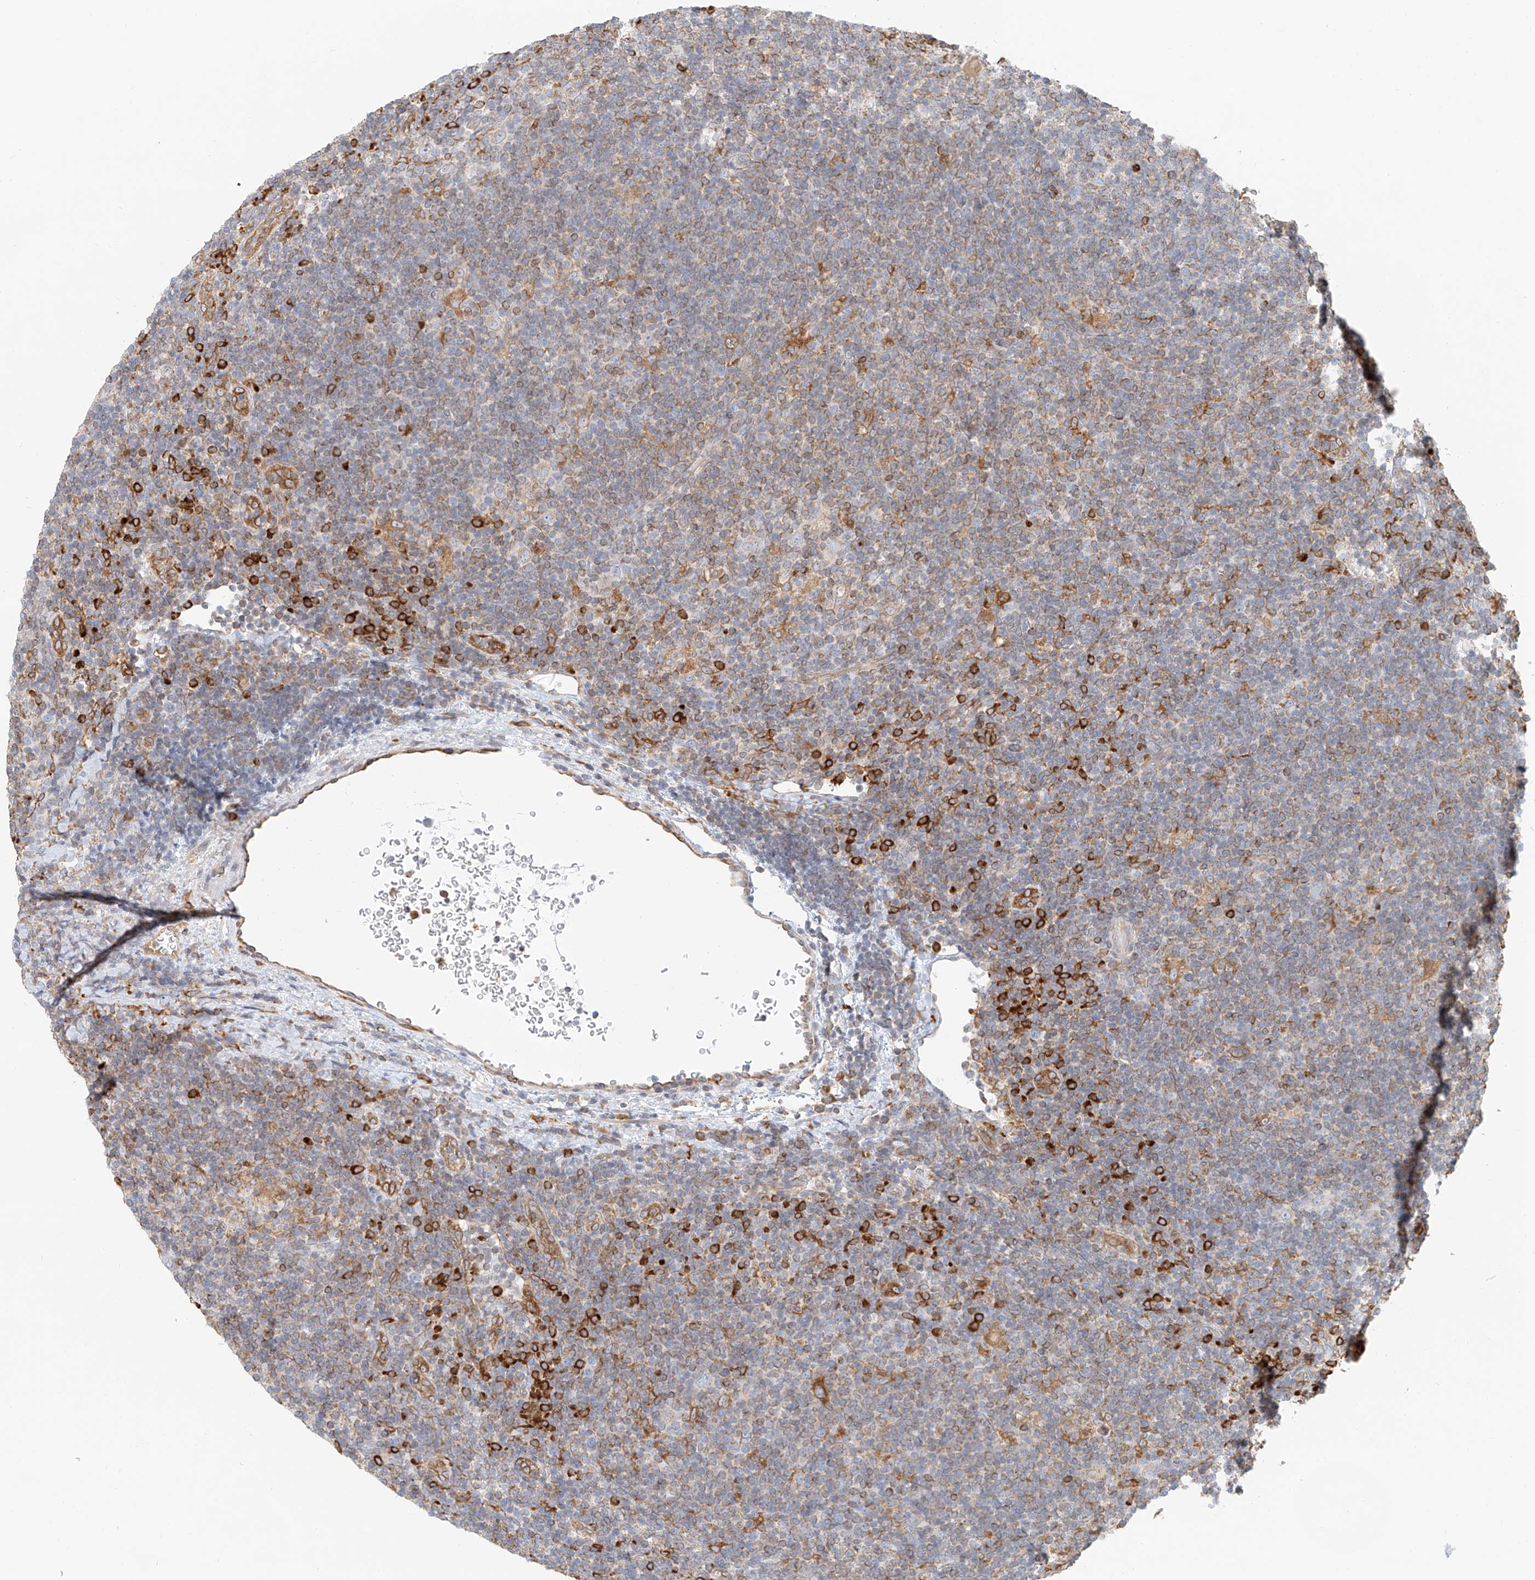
{"staining": {"intensity": "weak", "quantity": "<25%", "location": "cytoplasmic/membranous"}, "tissue": "lymphoma", "cell_type": "Tumor cells", "image_type": "cancer", "snomed": [{"axis": "morphology", "description": "Hodgkin's disease, NOS"}, {"axis": "topography", "description": "Lymph node"}], "caption": "Immunohistochemistry (IHC) photomicrograph of lymphoma stained for a protein (brown), which reveals no staining in tumor cells. (Brightfield microscopy of DAB IHC at high magnification).", "gene": "DHRS7", "patient": {"sex": "female", "age": 57}}